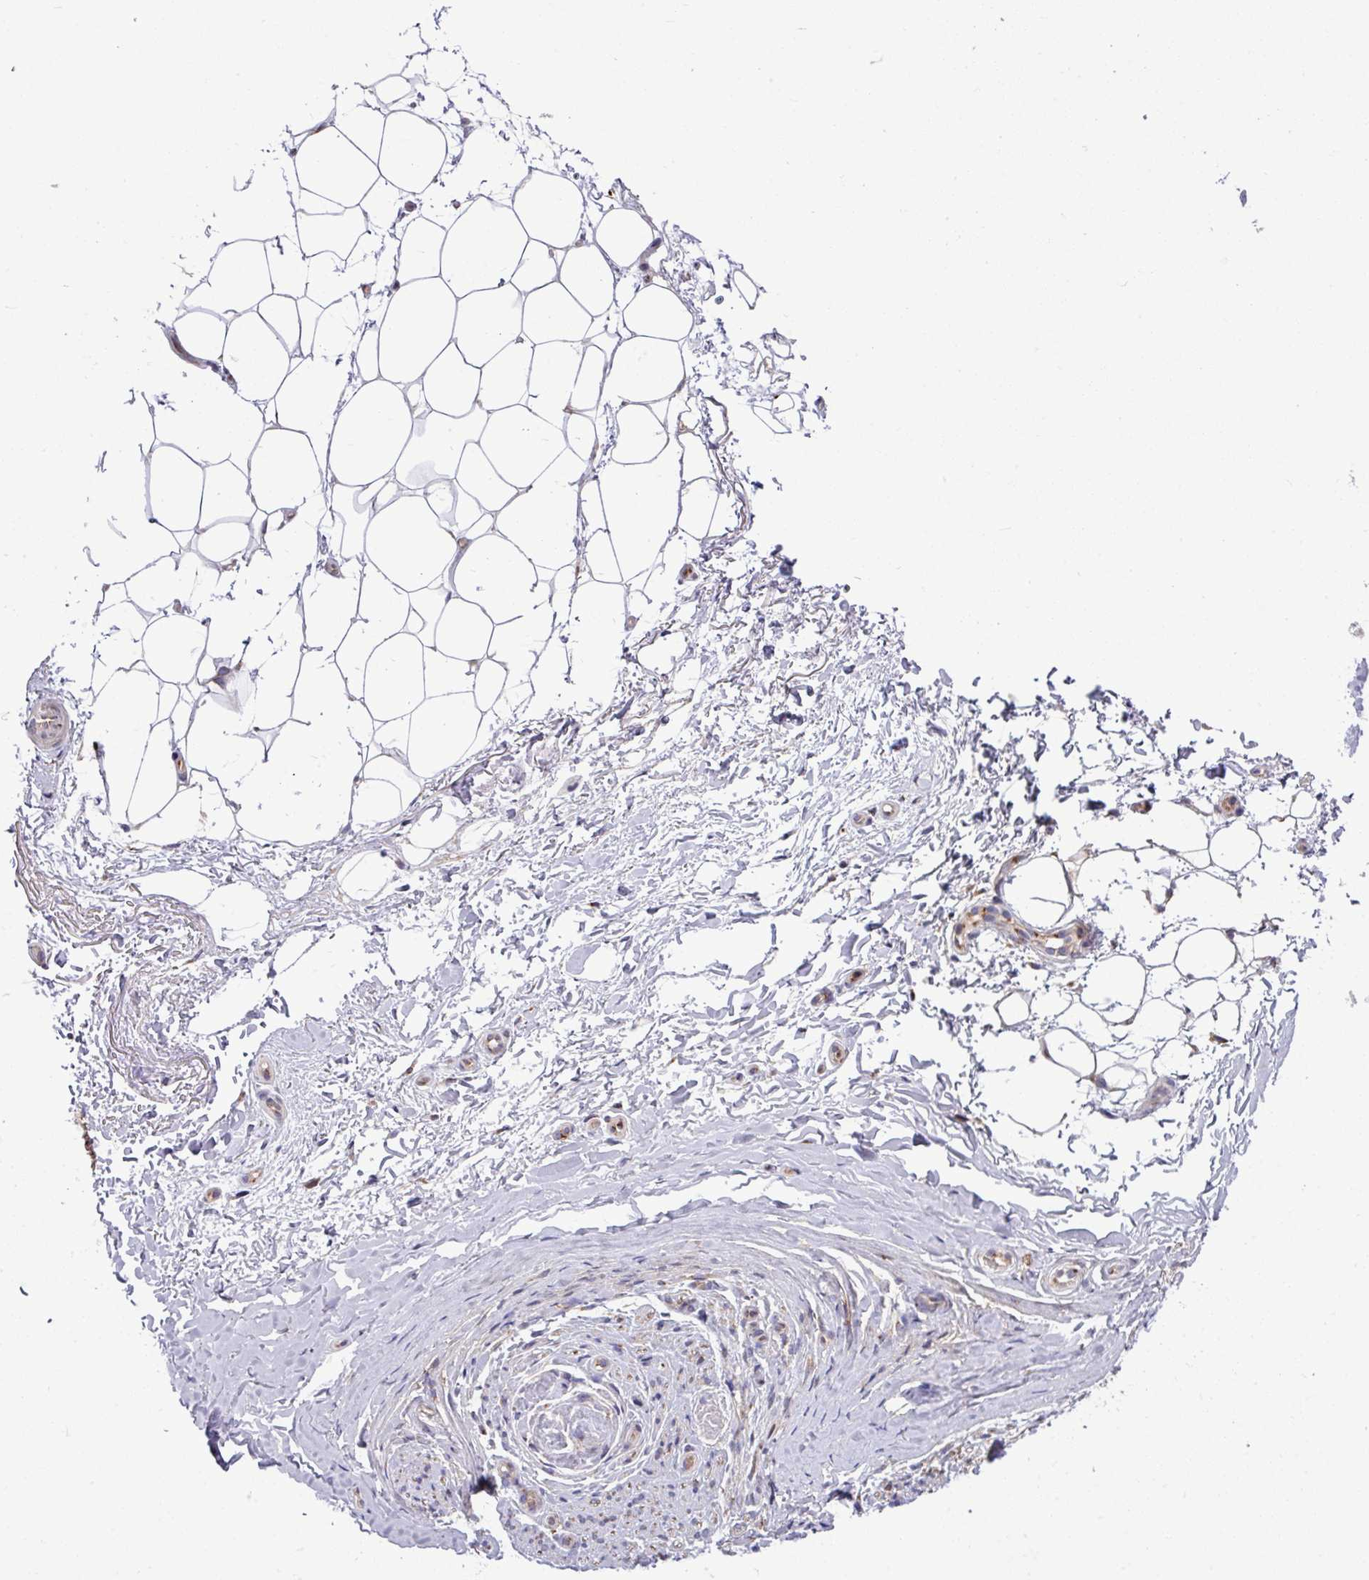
{"staining": {"intensity": "negative", "quantity": "none", "location": "none"}, "tissue": "adipose tissue", "cell_type": "Adipocytes", "image_type": "normal", "snomed": [{"axis": "morphology", "description": "Normal tissue, NOS"}, {"axis": "topography", "description": "Peripheral nerve tissue"}], "caption": "The IHC photomicrograph has no significant positivity in adipocytes of adipose tissue.", "gene": "LSM12", "patient": {"sex": "female", "age": 61}}